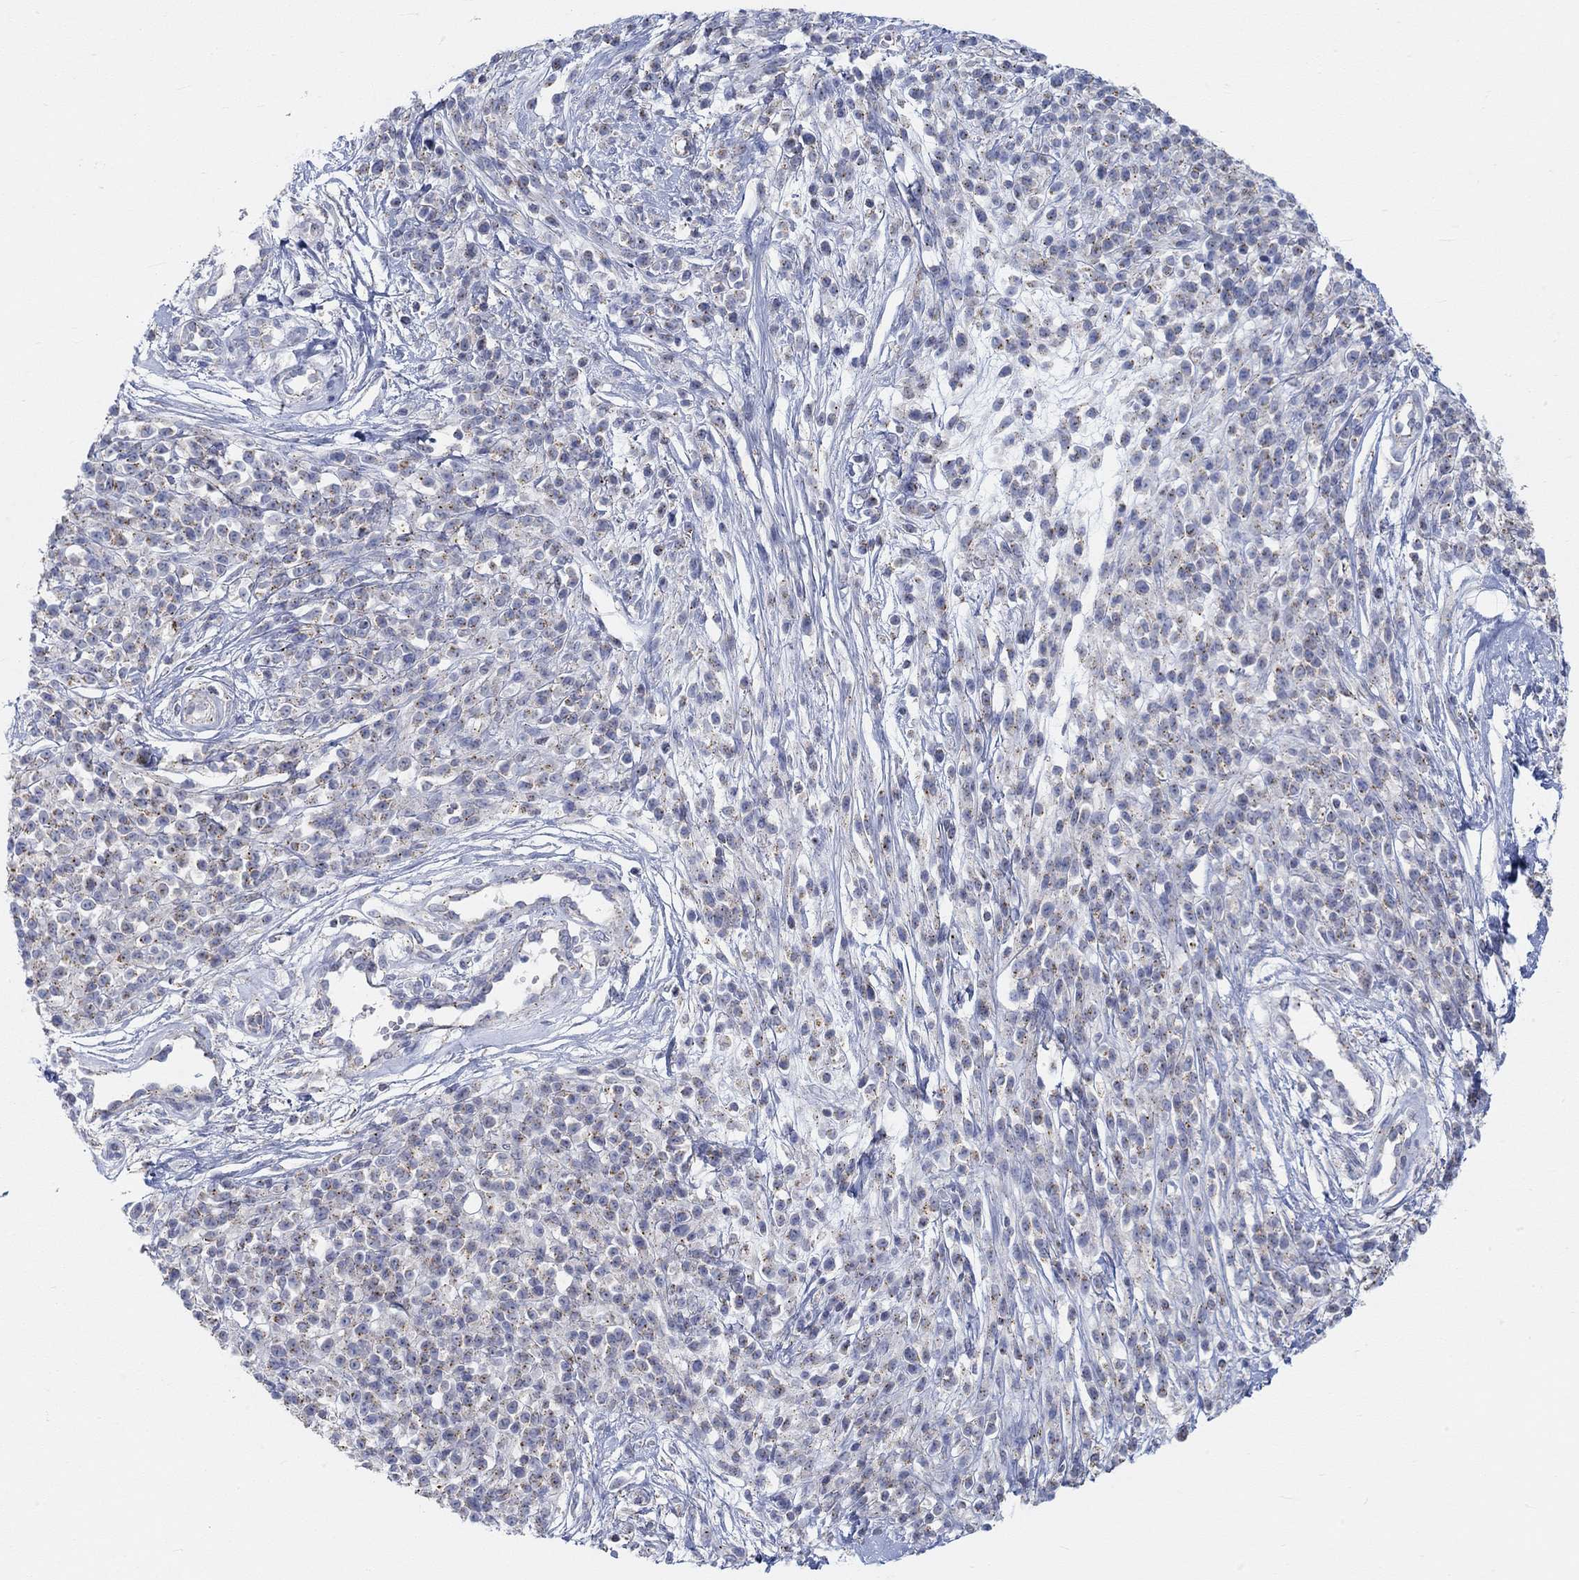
{"staining": {"intensity": "moderate", "quantity": ">75%", "location": "cytoplasmic/membranous"}, "tissue": "melanoma", "cell_type": "Tumor cells", "image_type": "cancer", "snomed": [{"axis": "morphology", "description": "Malignant melanoma, NOS"}, {"axis": "topography", "description": "Skin"}, {"axis": "topography", "description": "Skin of trunk"}], "caption": "Immunohistochemistry of melanoma demonstrates medium levels of moderate cytoplasmic/membranous expression in approximately >75% of tumor cells.", "gene": "NAV3", "patient": {"sex": "male", "age": 74}}